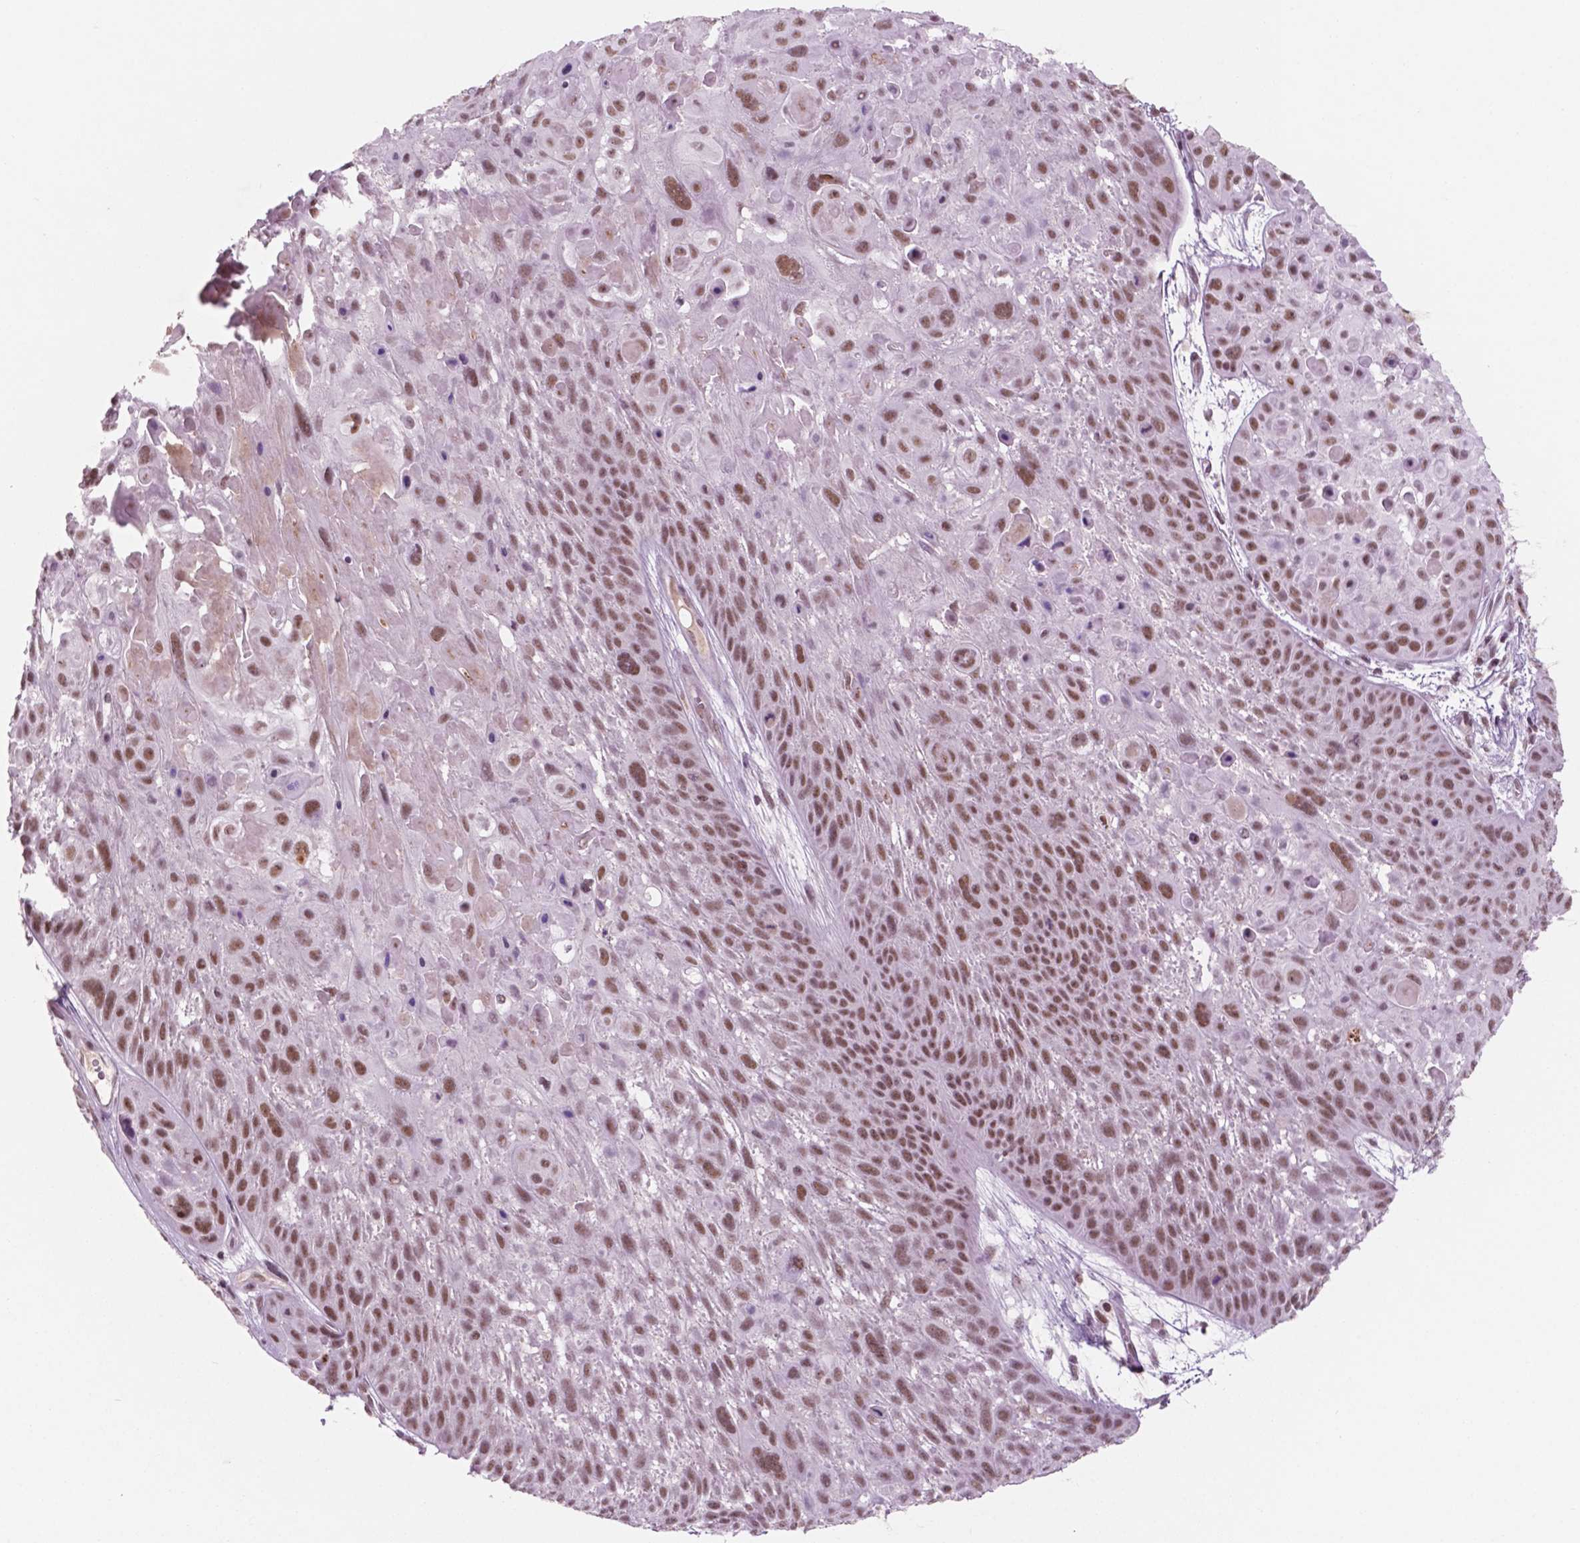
{"staining": {"intensity": "moderate", "quantity": ">75%", "location": "nuclear"}, "tissue": "skin cancer", "cell_type": "Tumor cells", "image_type": "cancer", "snomed": [{"axis": "morphology", "description": "Squamous cell carcinoma, NOS"}, {"axis": "topography", "description": "Skin"}, {"axis": "topography", "description": "Anal"}], "caption": "Immunohistochemistry (DAB) staining of human squamous cell carcinoma (skin) shows moderate nuclear protein staining in approximately >75% of tumor cells. Immunohistochemistry (ihc) stains the protein in brown and the nuclei are stained blue.", "gene": "CTR9", "patient": {"sex": "female", "age": 75}}